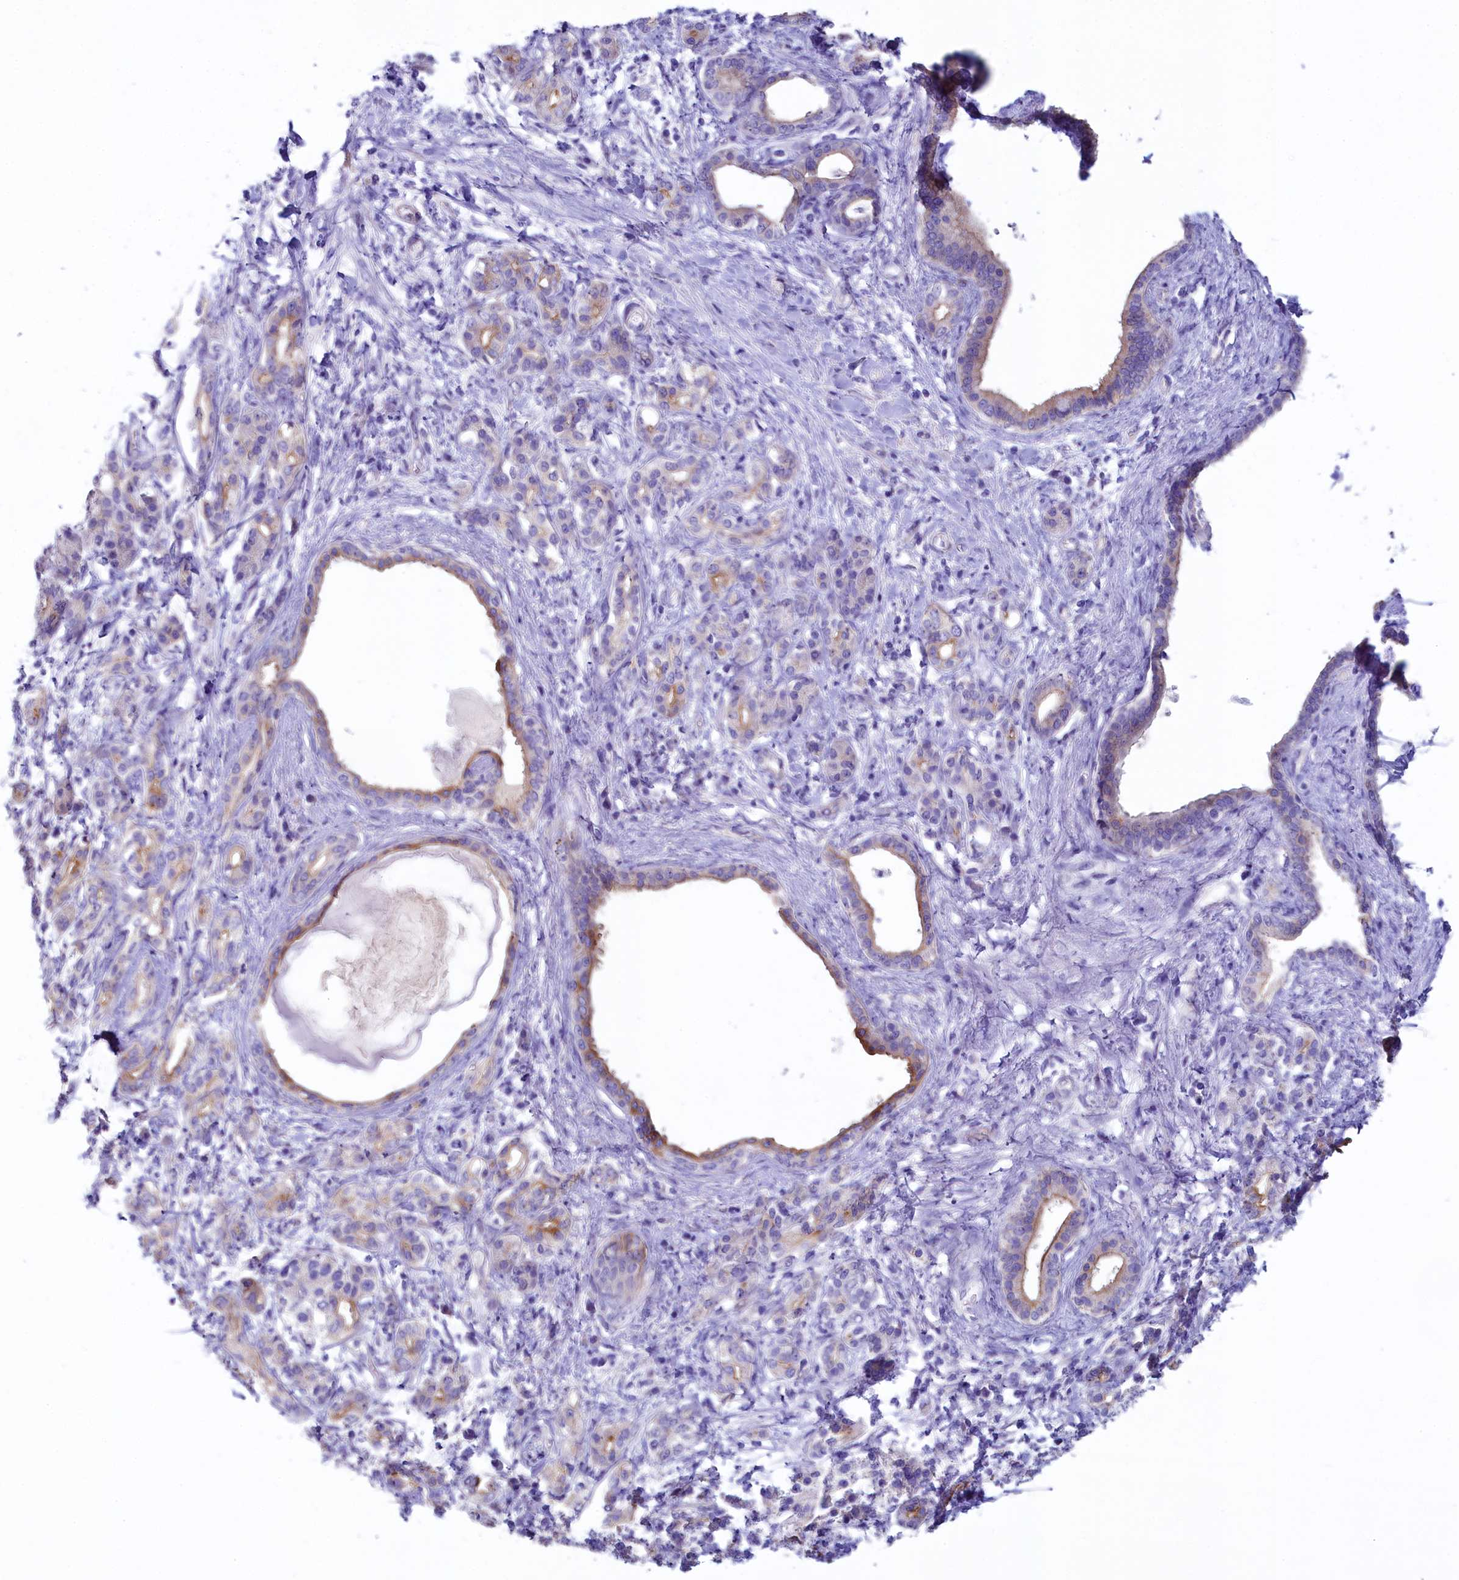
{"staining": {"intensity": "weak", "quantity": "25%-75%", "location": "cytoplasmic/membranous"}, "tissue": "pancreatic cancer", "cell_type": "Tumor cells", "image_type": "cancer", "snomed": [{"axis": "morphology", "description": "Adenocarcinoma, NOS"}, {"axis": "topography", "description": "Pancreas"}], "caption": "Protein staining of adenocarcinoma (pancreatic) tissue reveals weak cytoplasmic/membranous expression in approximately 25%-75% of tumor cells.", "gene": "KRBOX5", "patient": {"sex": "female", "age": 55}}